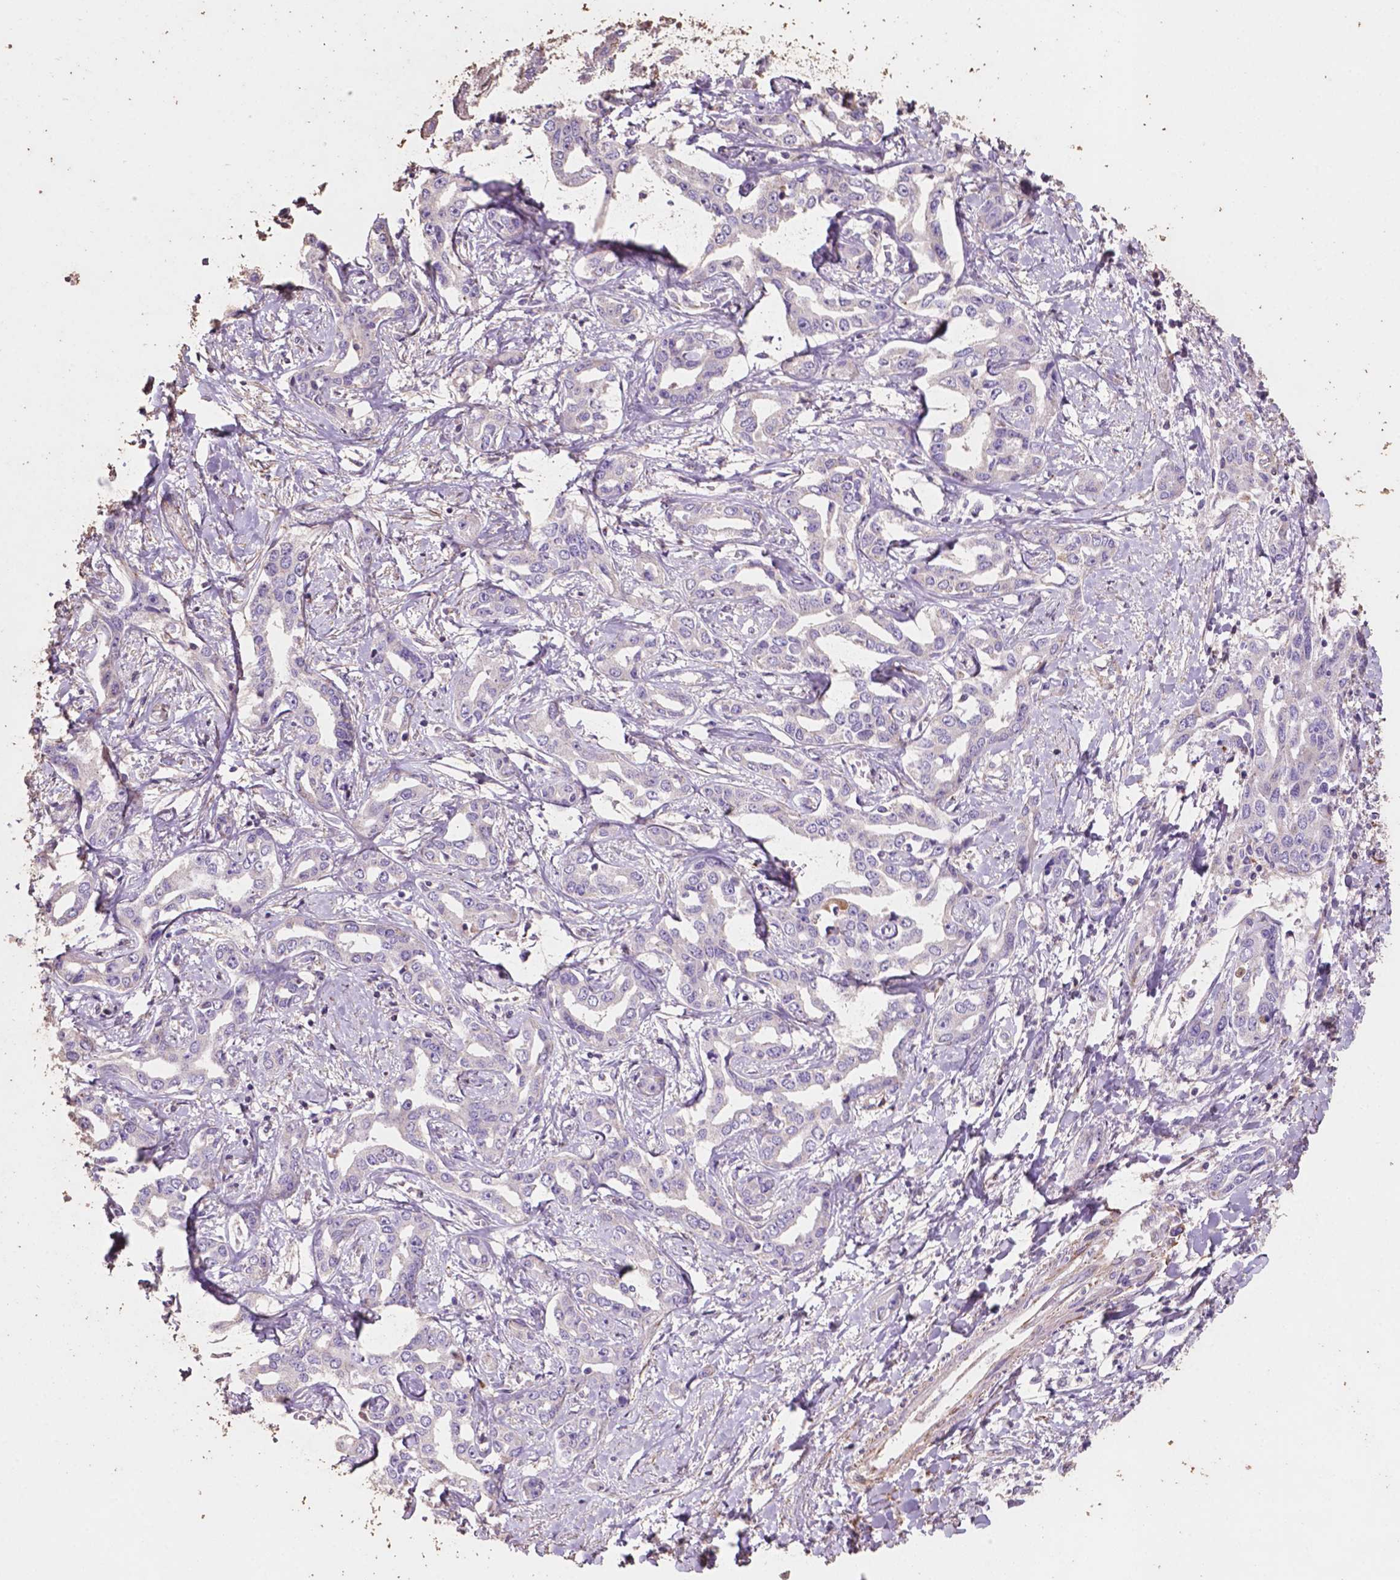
{"staining": {"intensity": "negative", "quantity": "none", "location": "none"}, "tissue": "liver cancer", "cell_type": "Tumor cells", "image_type": "cancer", "snomed": [{"axis": "morphology", "description": "Cholangiocarcinoma"}, {"axis": "topography", "description": "Liver"}], "caption": "Immunohistochemical staining of liver cholangiocarcinoma reveals no significant staining in tumor cells.", "gene": "COMMD4", "patient": {"sex": "male", "age": 59}}